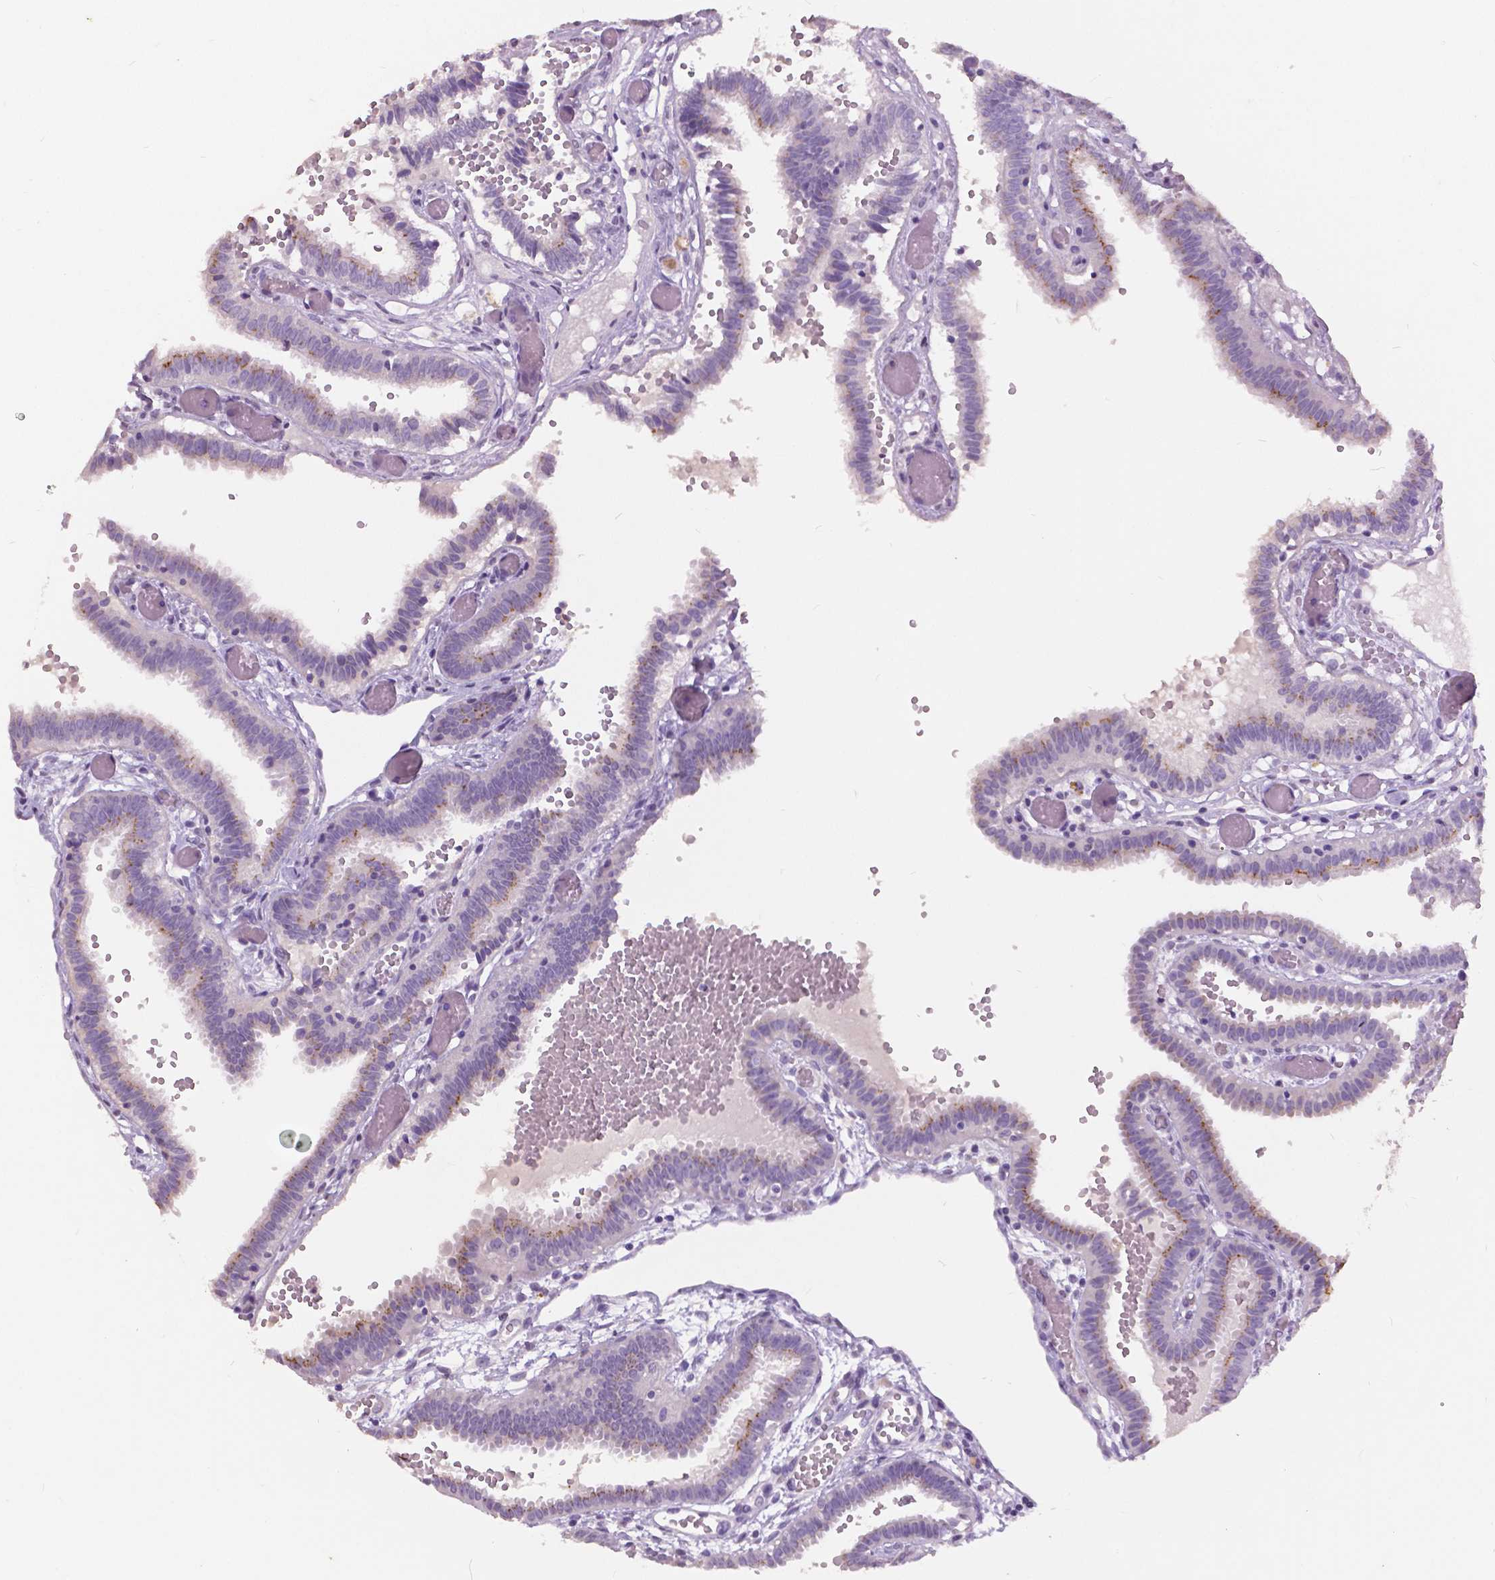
{"staining": {"intensity": "moderate", "quantity": "25%-75%", "location": "cytoplasmic/membranous"}, "tissue": "fallopian tube", "cell_type": "Glandular cells", "image_type": "normal", "snomed": [{"axis": "morphology", "description": "Normal tissue, NOS"}, {"axis": "topography", "description": "Fallopian tube"}], "caption": "Immunohistochemical staining of normal fallopian tube demonstrates moderate cytoplasmic/membranous protein staining in about 25%-75% of glandular cells.", "gene": "GRIN2A", "patient": {"sex": "female", "age": 37}}